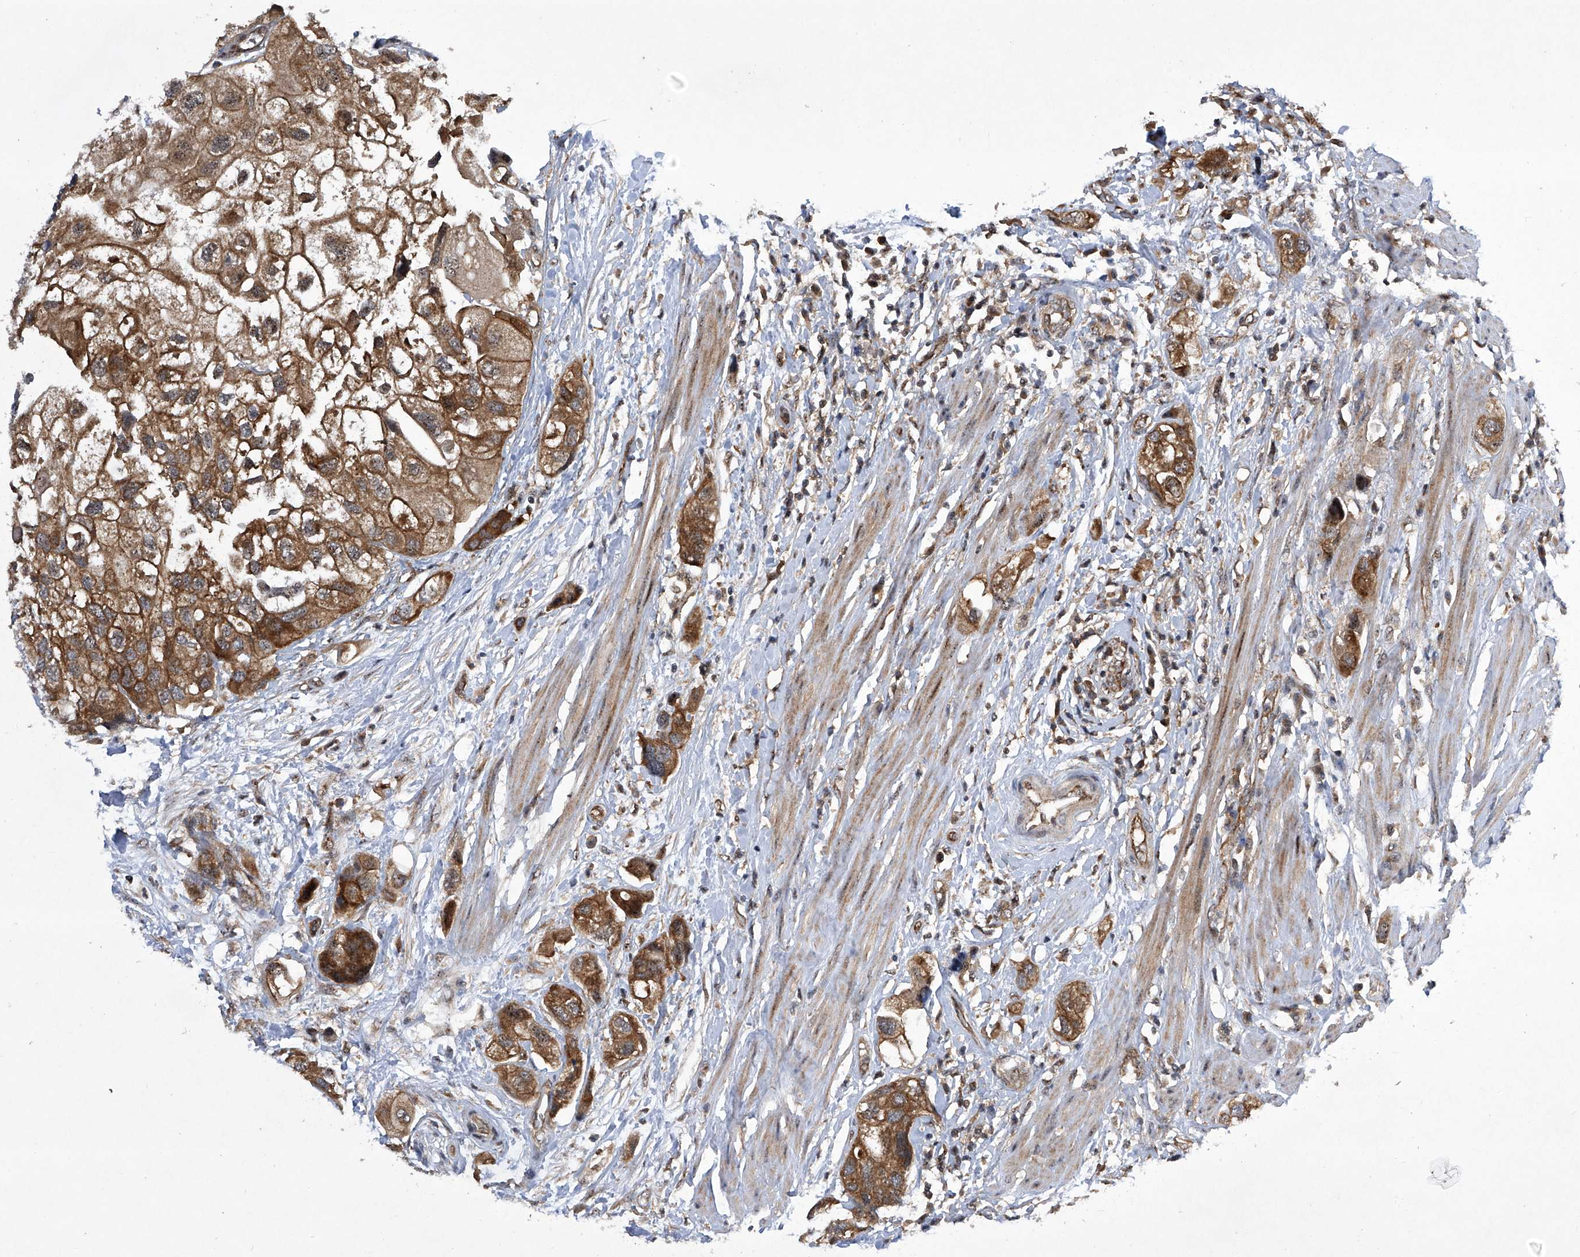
{"staining": {"intensity": "strong", "quantity": "25%-75%", "location": "cytoplasmic/membranous,nuclear"}, "tissue": "urothelial cancer", "cell_type": "Tumor cells", "image_type": "cancer", "snomed": [{"axis": "morphology", "description": "Urothelial carcinoma, High grade"}, {"axis": "topography", "description": "Urinary bladder"}], "caption": "A micrograph of urothelial cancer stained for a protein displays strong cytoplasmic/membranous and nuclear brown staining in tumor cells. (DAB IHC, brown staining for protein, blue staining for nuclei).", "gene": "CISH", "patient": {"sex": "female", "age": 64}}